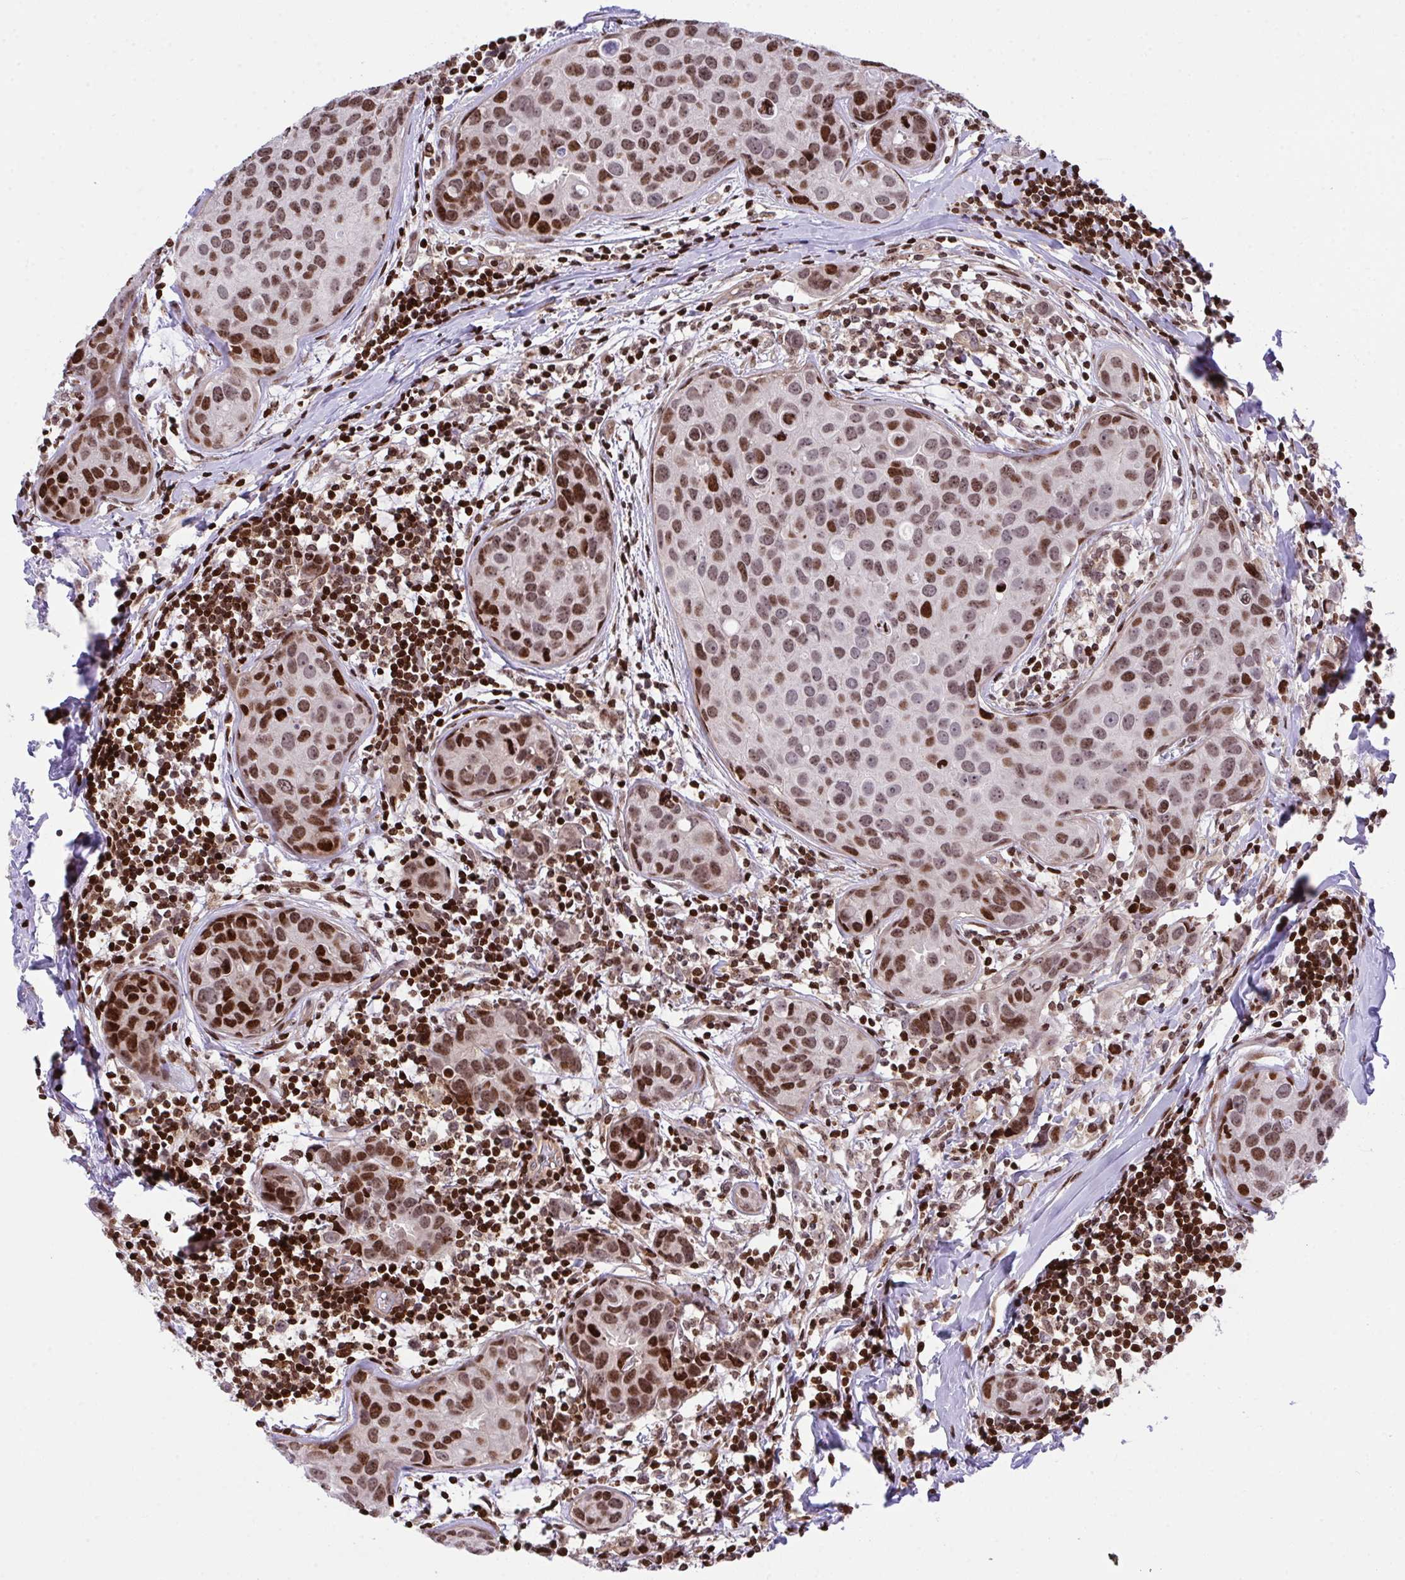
{"staining": {"intensity": "moderate", "quantity": ">75%", "location": "nuclear"}, "tissue": "breast cancer", "cell_type": "Tumor cells", "image_type": "cancer", "snomed": [{"axis": "morphology", "description": "Duct carcinoma"}, {"axis": "topography", "description": "Breast"}], "caption": "Approximately >75% of tumor cells in human breast invasive ductal carcinoma demonstrate moderate nuclear protein positivity as visualized by brown immunohistochemical staining.", "gene": "RAPGEF5", "patient": {"sex": "female", "age": 24}}